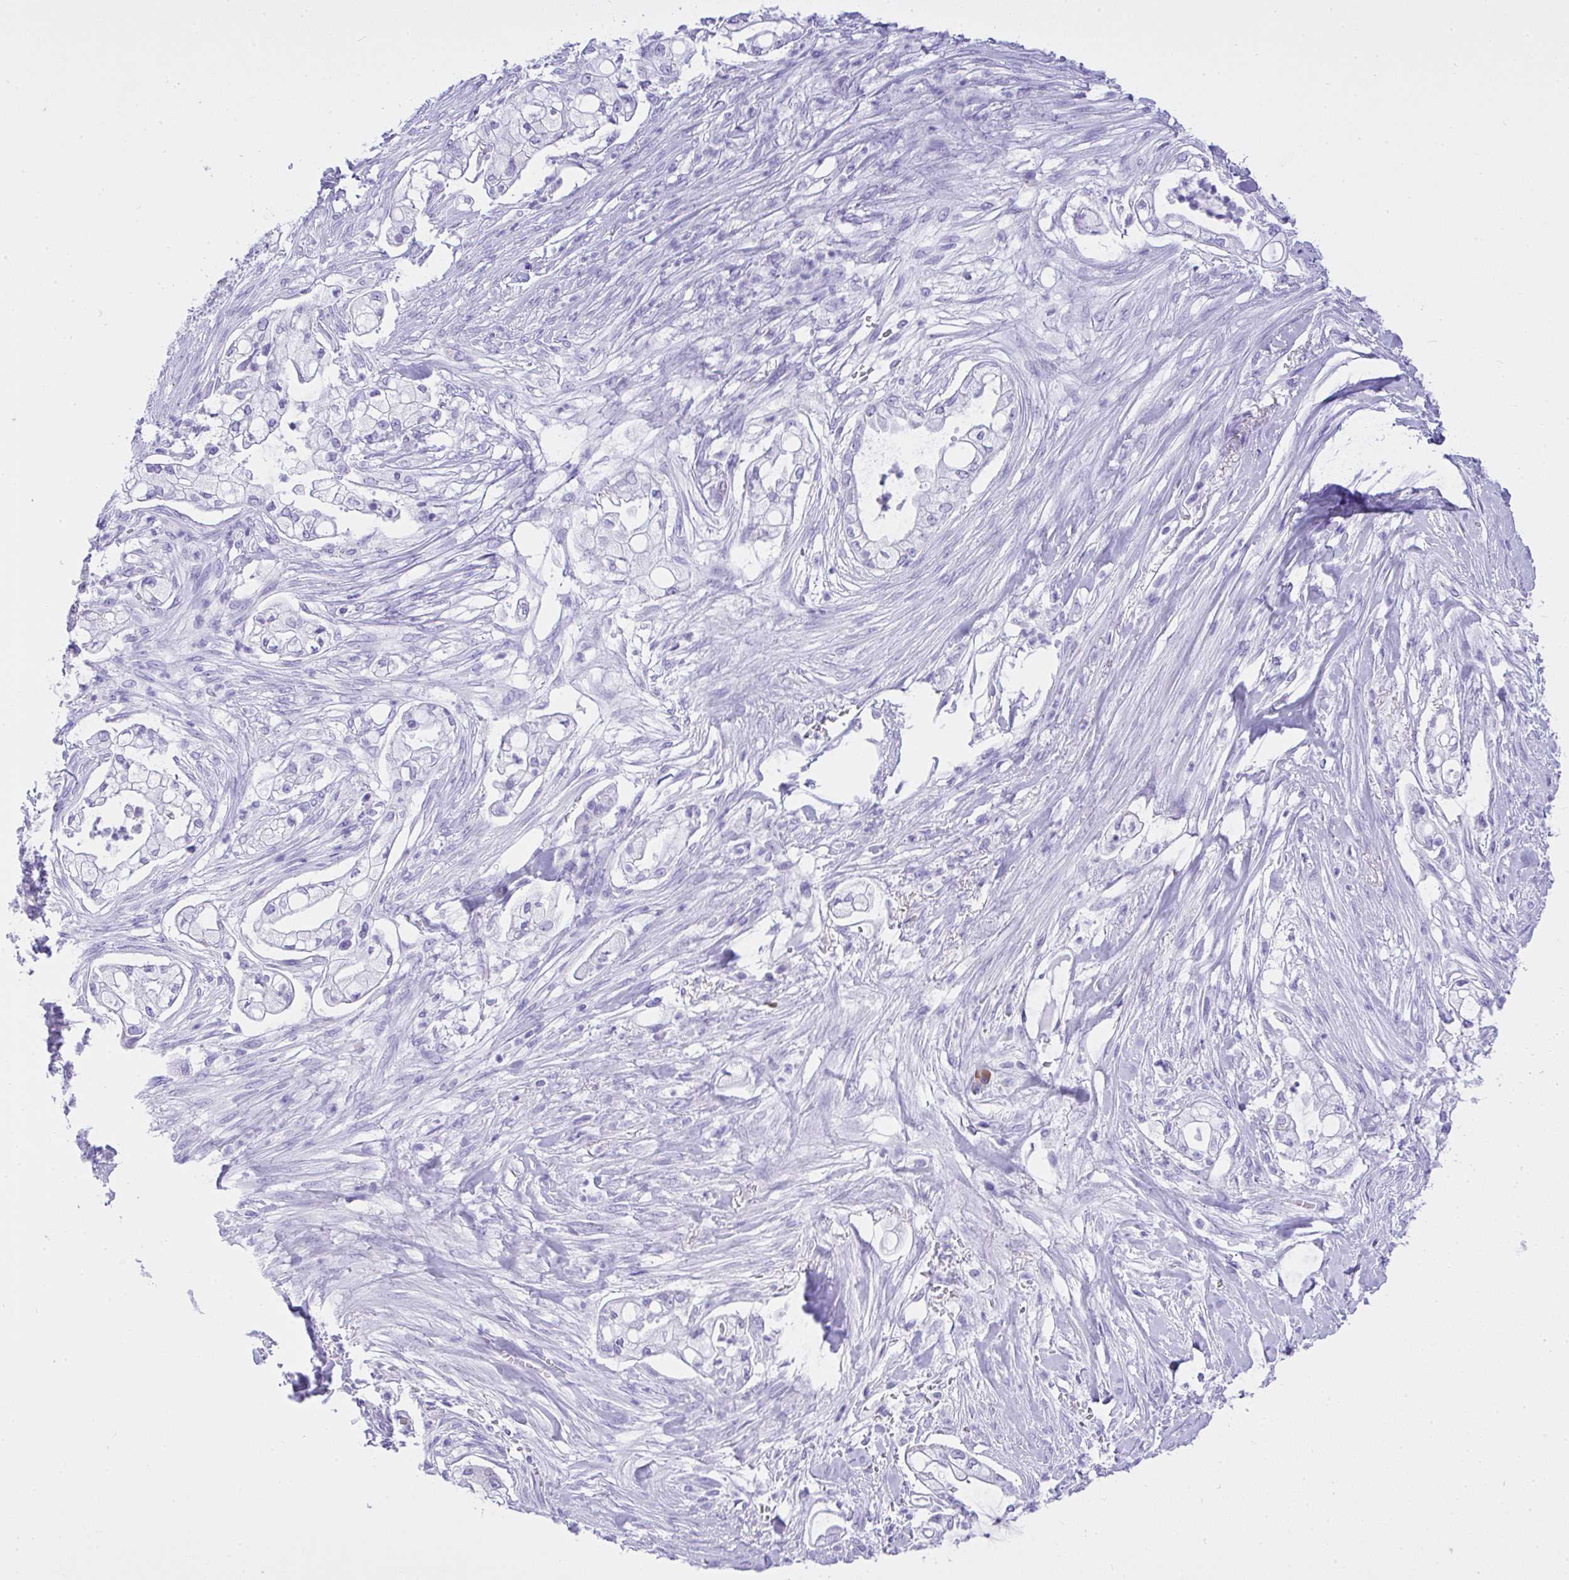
{"staining": {"intensity": "negative", "quantity": "none", "location": "none"}, "tissue": "pancreatic cancer", "cell_type": "Tumor cells", "image_type": "cancer", "snomed": [{"axis": "morphology", "description": "Adenocarcinoma, NOS"}, {"axis": "topography", "description": "Pancreas"}], "caption": "Tumor cells show no significant positivity in pancreatic adenocarcinoma.", "gene": "AKR1D1", "patient": {"sex": "female", "age": 69}}